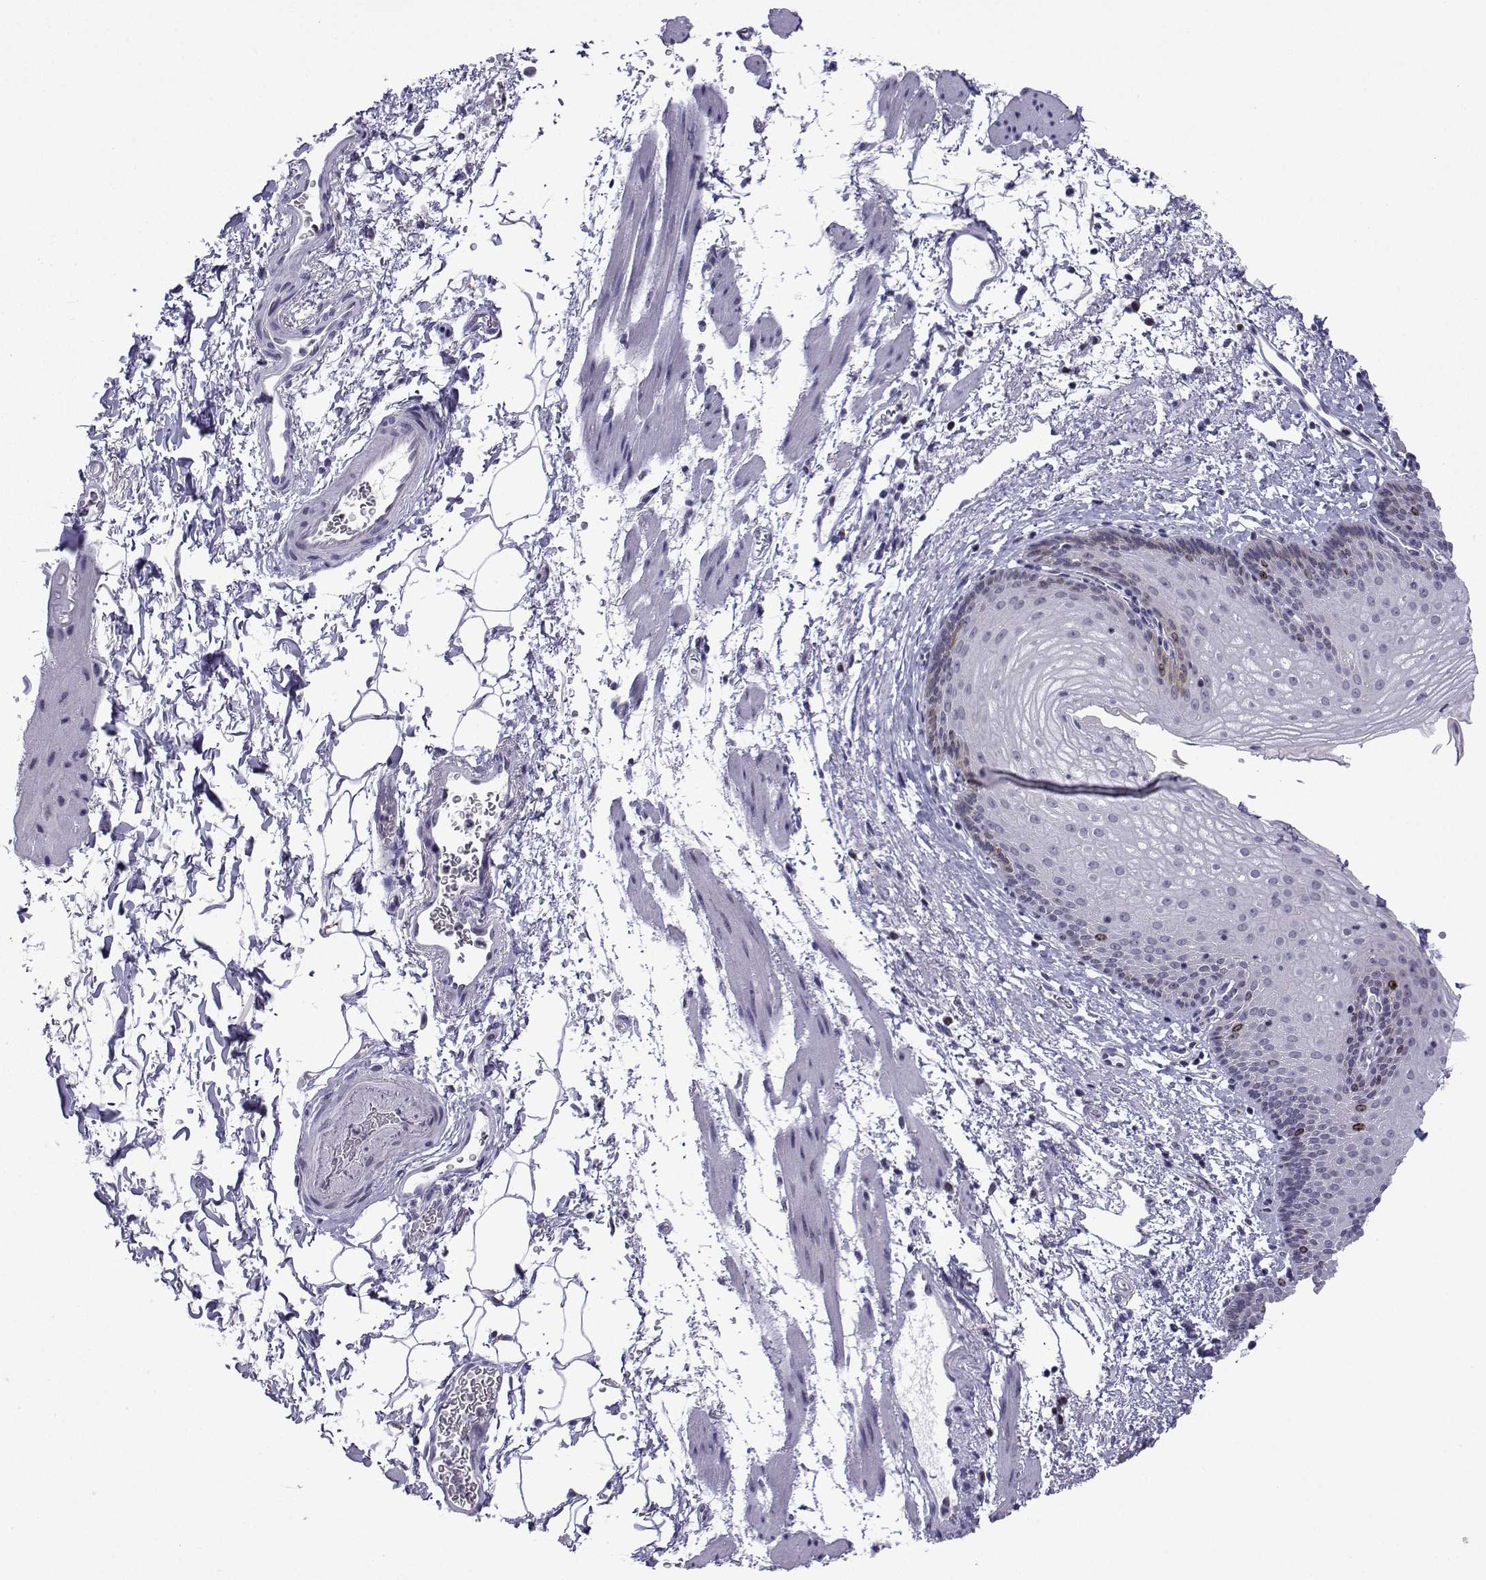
{"staining": {"intensity": "moderate", "quantity": "<25%", "location": "nuclear"}, "tissue": "esophagus", "cell_type": "Squamous epithelial cells", "image_type": "normal", "snomed": [{"axis": "morphology", "description": "Normal tissue, NOS"}, {"axis": "topography", "description": "Esophagus"}], "caption": "Protein expression analysis of normal human esophagus reveals moderate nuclear positivity in about <25% of squamous epithelial cells. (DAB (3,3'-diaminobenzidine) IHC, brown staining for protein, blue staining for nuclei).", "gene": "INCENP", "patient": {"sex": "female", "age": 64}}